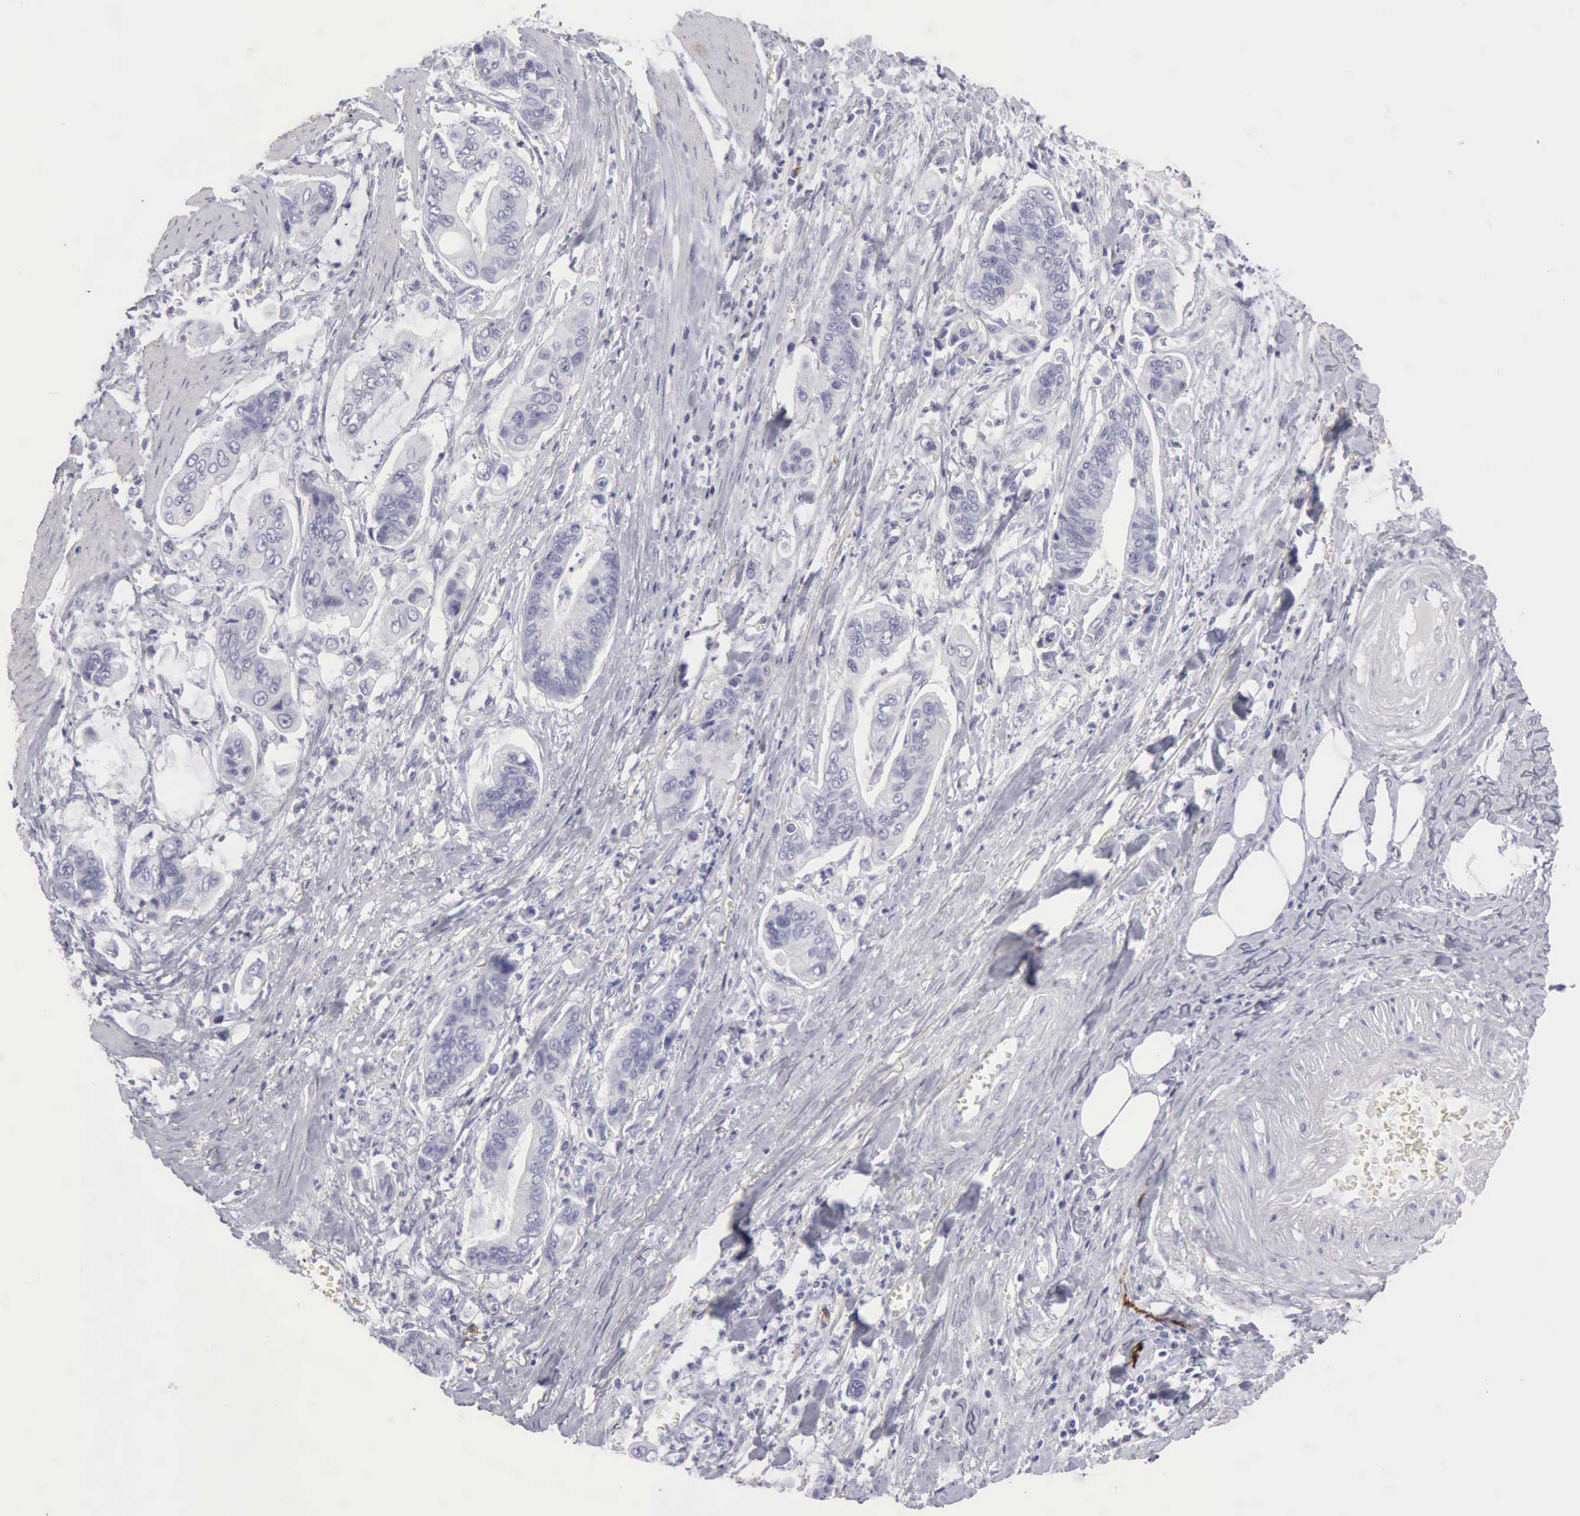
{"staining": {"intensity": "negative", "quantity": "none", "location": "none"}, "tissue": "stomach cancer", "cell_type": "Tumor cells", "image_type": "cancer", "snomed": [{"axis": "morphology", "description": "Adenocarcinoma, NOS"}, {"axis": "topography", "description": "Stomach, upper"}], "caption": "Human stomach adenocarcinoma stained for a protein using IHC shows no staining in tumor cells.", "gene": "NCAM1", "patient": {"sex": "male", "age": 80}}